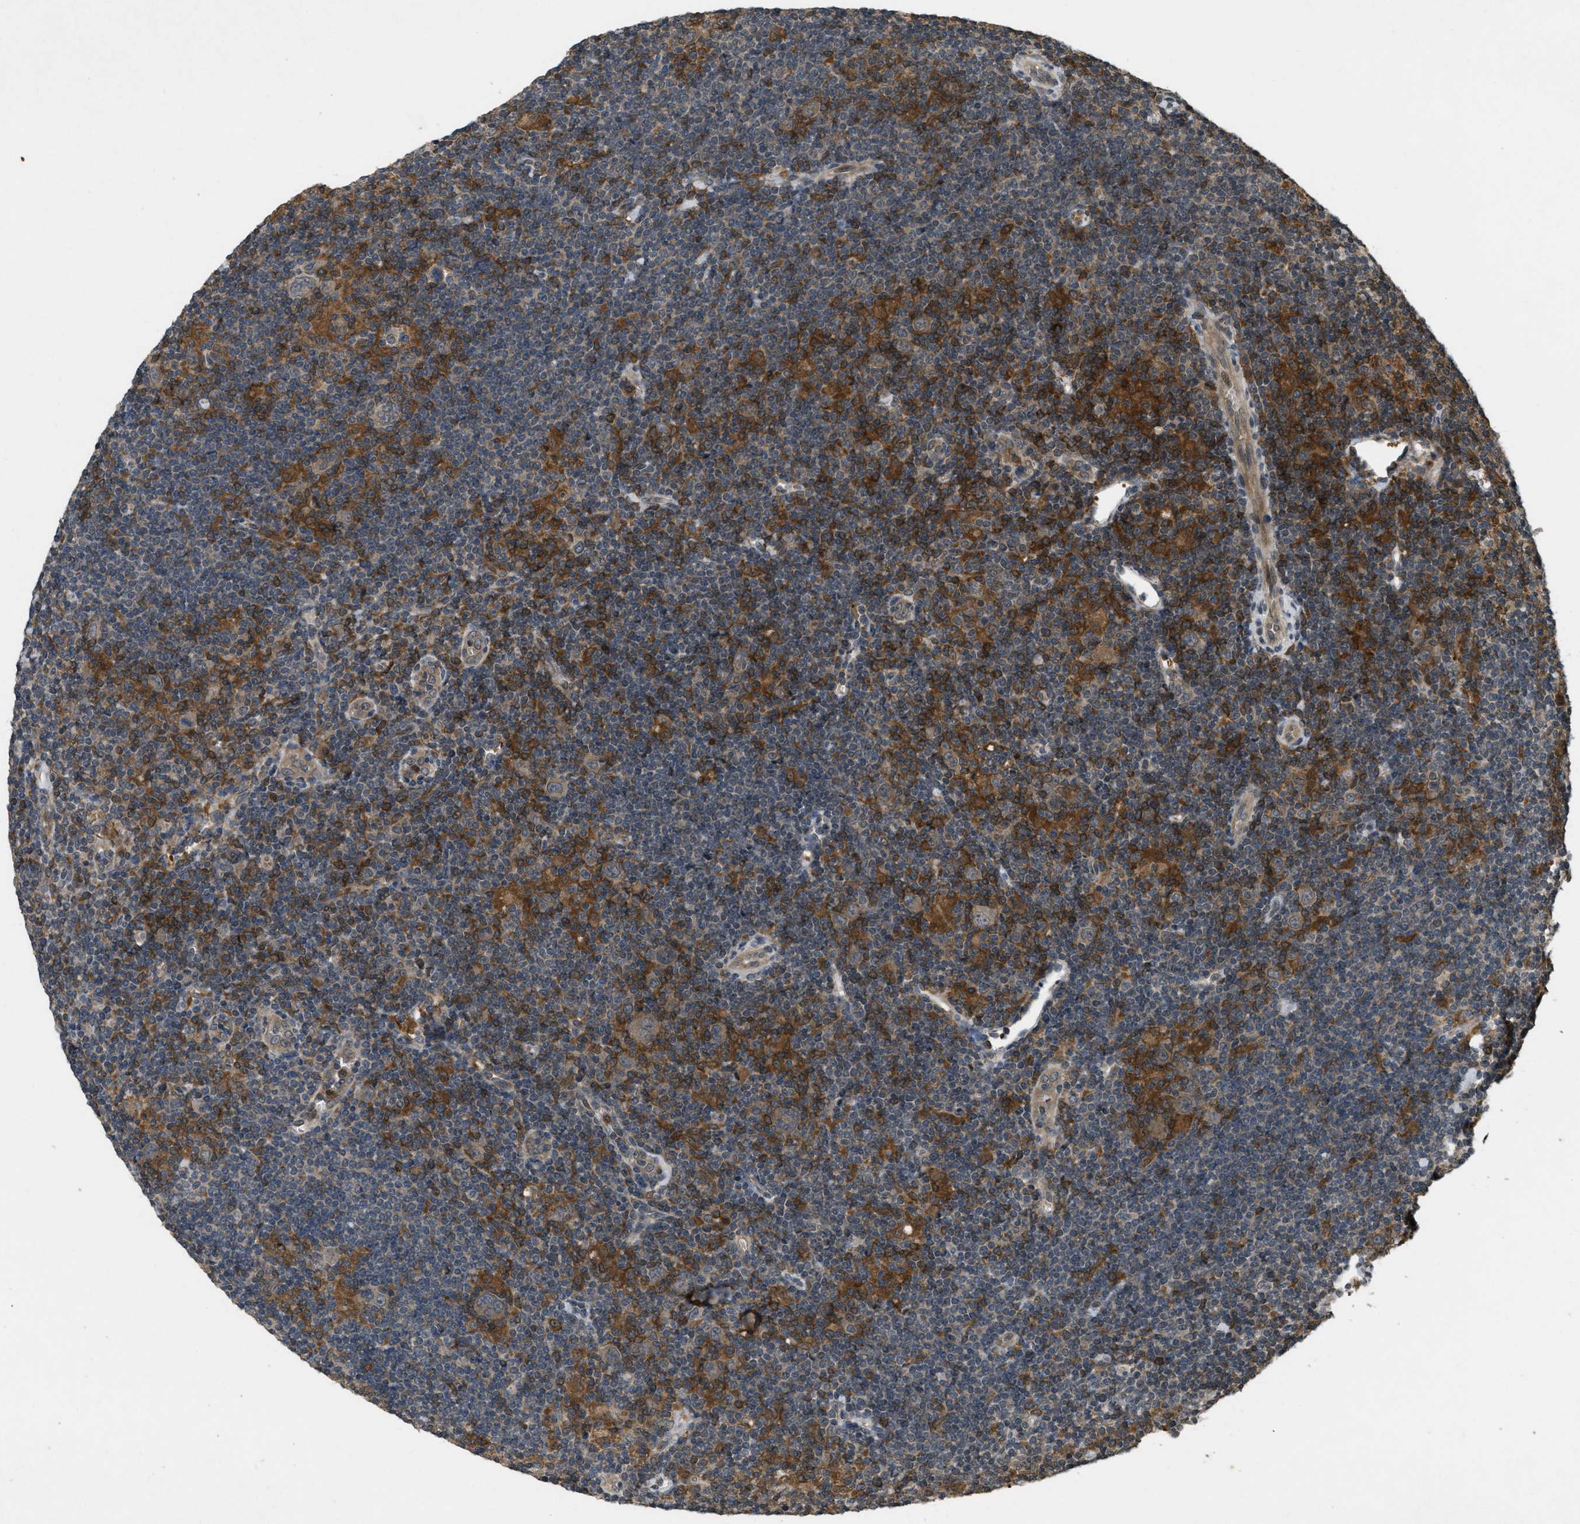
{"staining": {"intensity": "weak", "quantity": ">75%", "location": "cytoplasmic/membranous"}, "tissue": "lymphoma", "cell_type": "Tumor cells", "image_type": "cancer", "snomed": [{"axis": "morphology", "description": "Hodgkin's disease, NOS"}, {"axis": "topography", "description": "Lymph node"}], "caption": "Approximately >75% of tumor cells in human lymphoma demonstrate weak cytoplasmic/membranous protein expression as visualized by brown immunohistochemical staining.", "gene": "ATG7", "patient": {"sex": "female", "age": 57}}